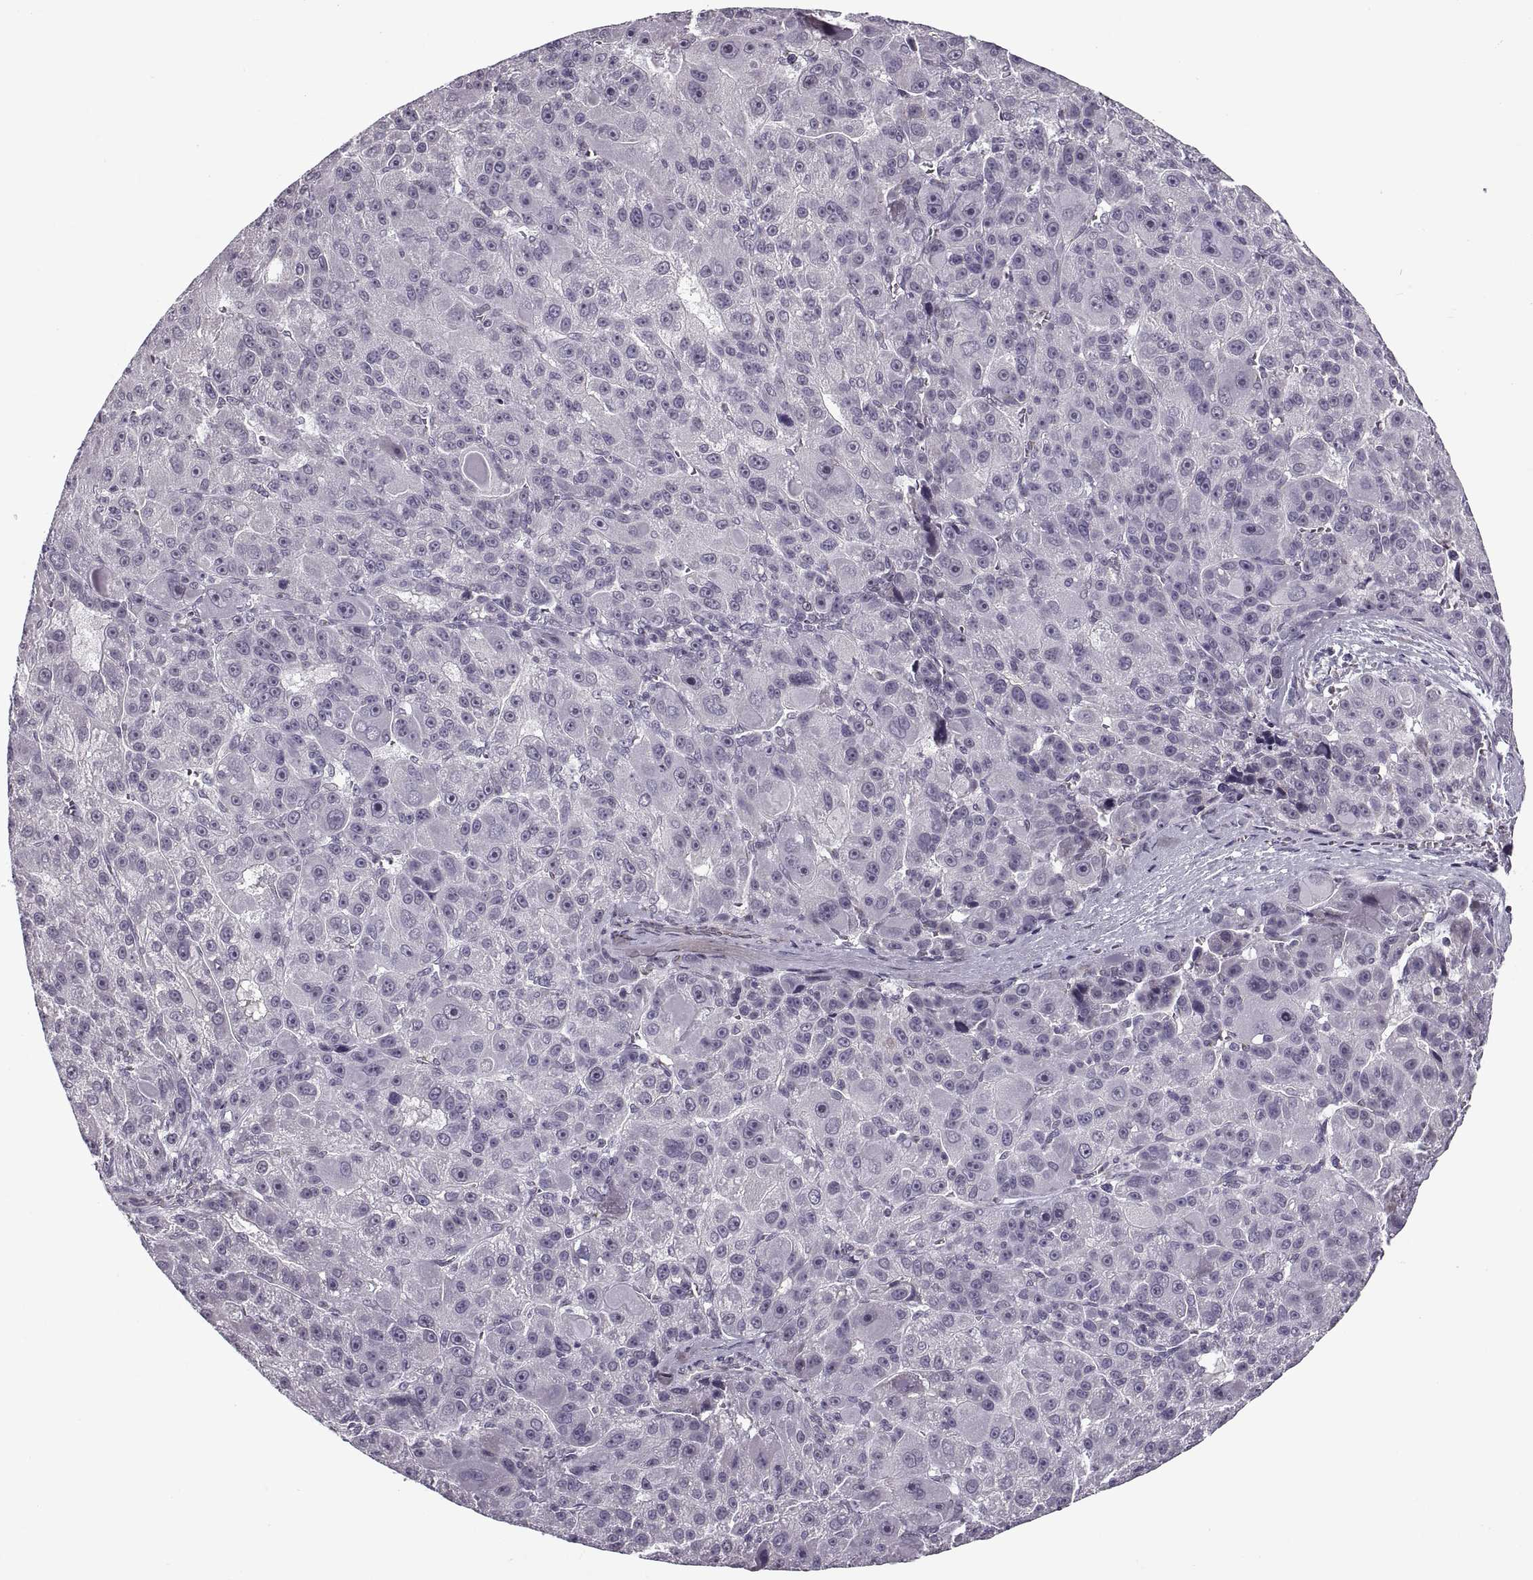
{"staining": {"intensity": "negative", "quantity": "none", "location": "none"}, "tissue": "liver cancer", "cell_type": "Tumor cells", "image_type": "cancer", "snomed": [{"axis": "morphology", "description": "Carcinoma, Hepatocellular, NOS"}, {"axis": "topography", "description": "Liver"}], "caption": "Immunohistochemistry image of human hepatocellular carcinoma (liver) stained for a protein (brown), which displays no staining in tumor cells.", "gene": "PRSS37", "patient": {"sex": "male", "age": 76}}